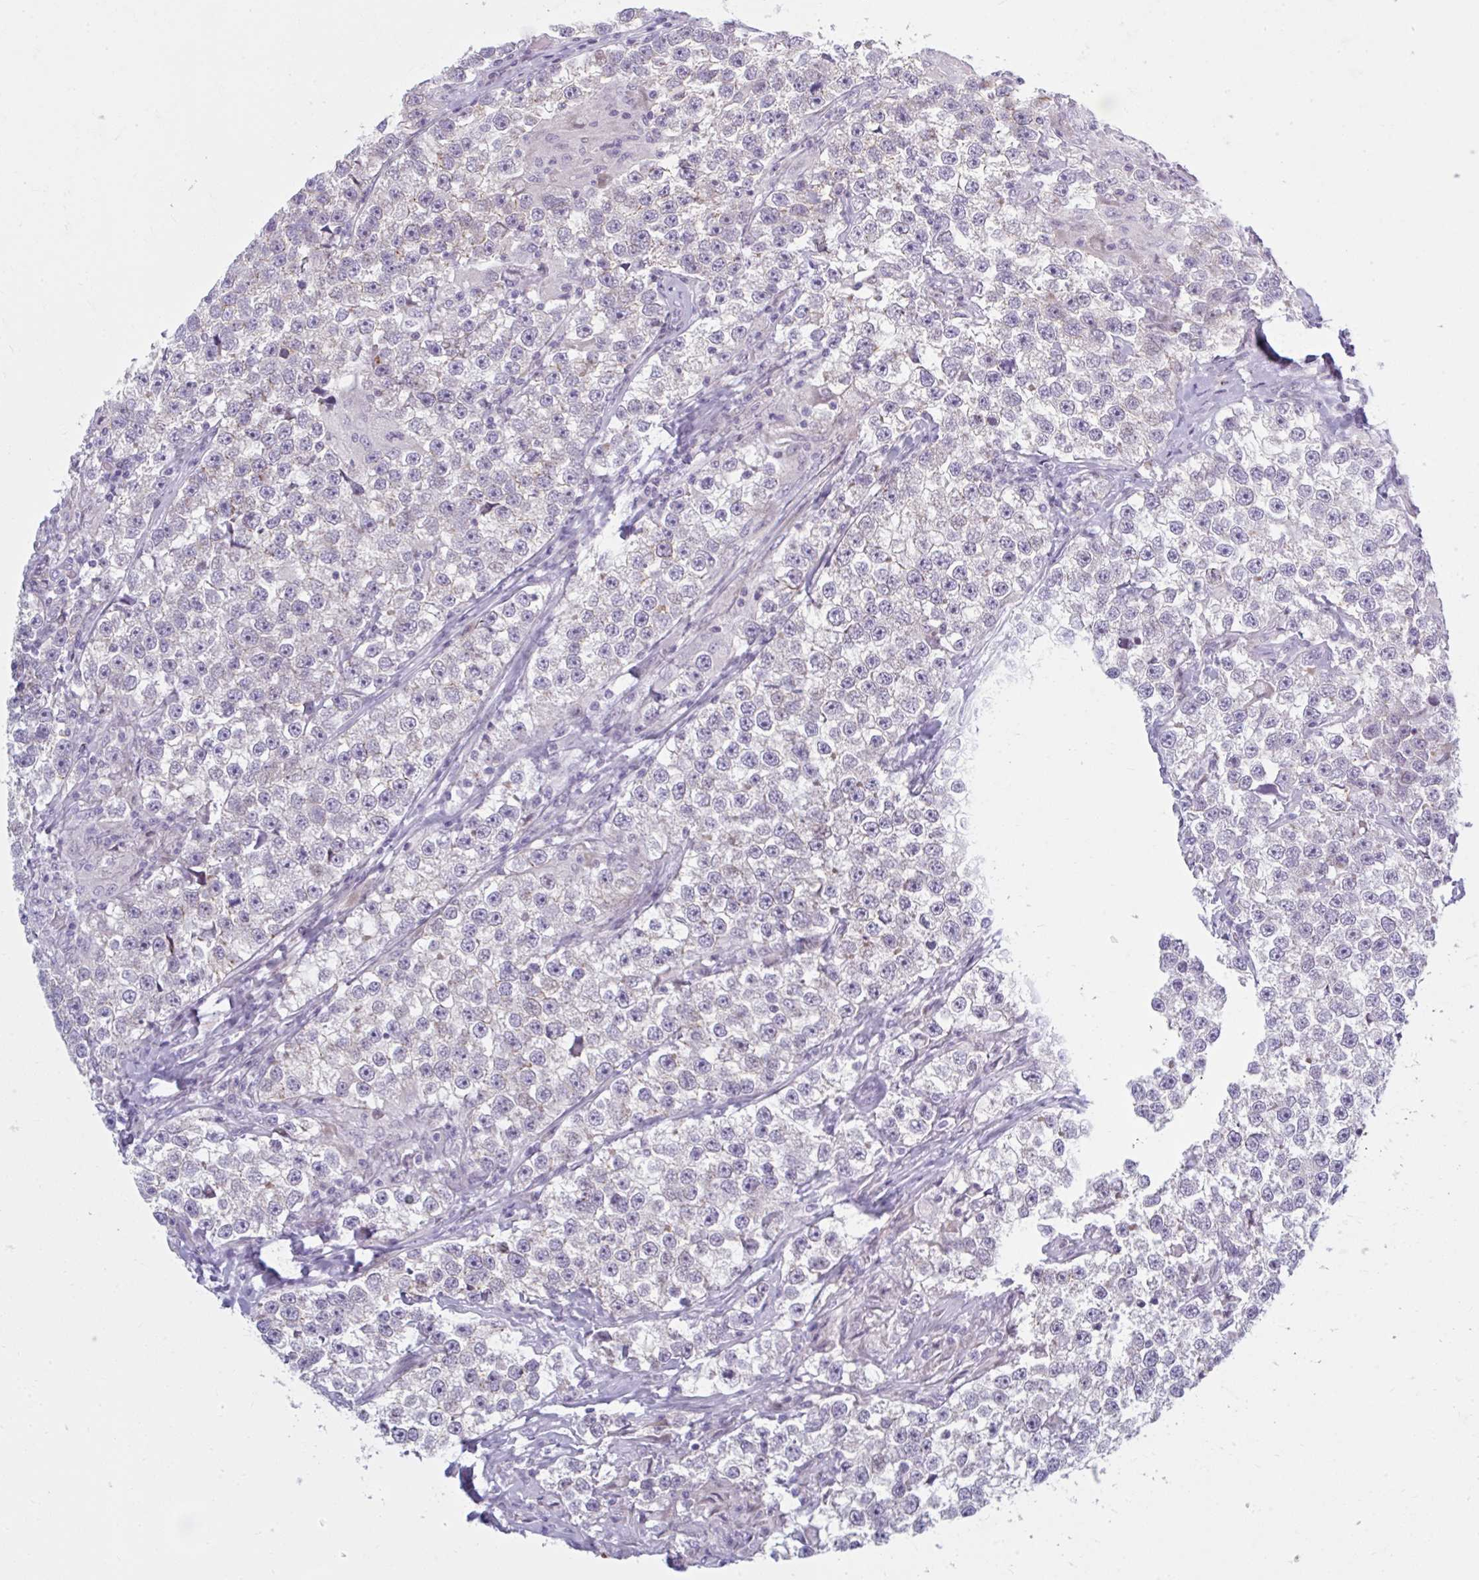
{"staining": {"intensity": "negative", "quantity": "none", "location": "none"}, "tissue": "testis cancer", "cell_type": "Tumor cells", "image_type": "cancer", "snomed": [{"axis": "morphology", "description": "Seminoma, NOS"}, {"axis": "topography", "description": "Testis"}], "caption": "An IHC micrograph of testis cancer is shown. There is no staining in tumor cells of testis cancer.", "gene": "FAM153A", "patient": {"sex": "male", "age": 46}}